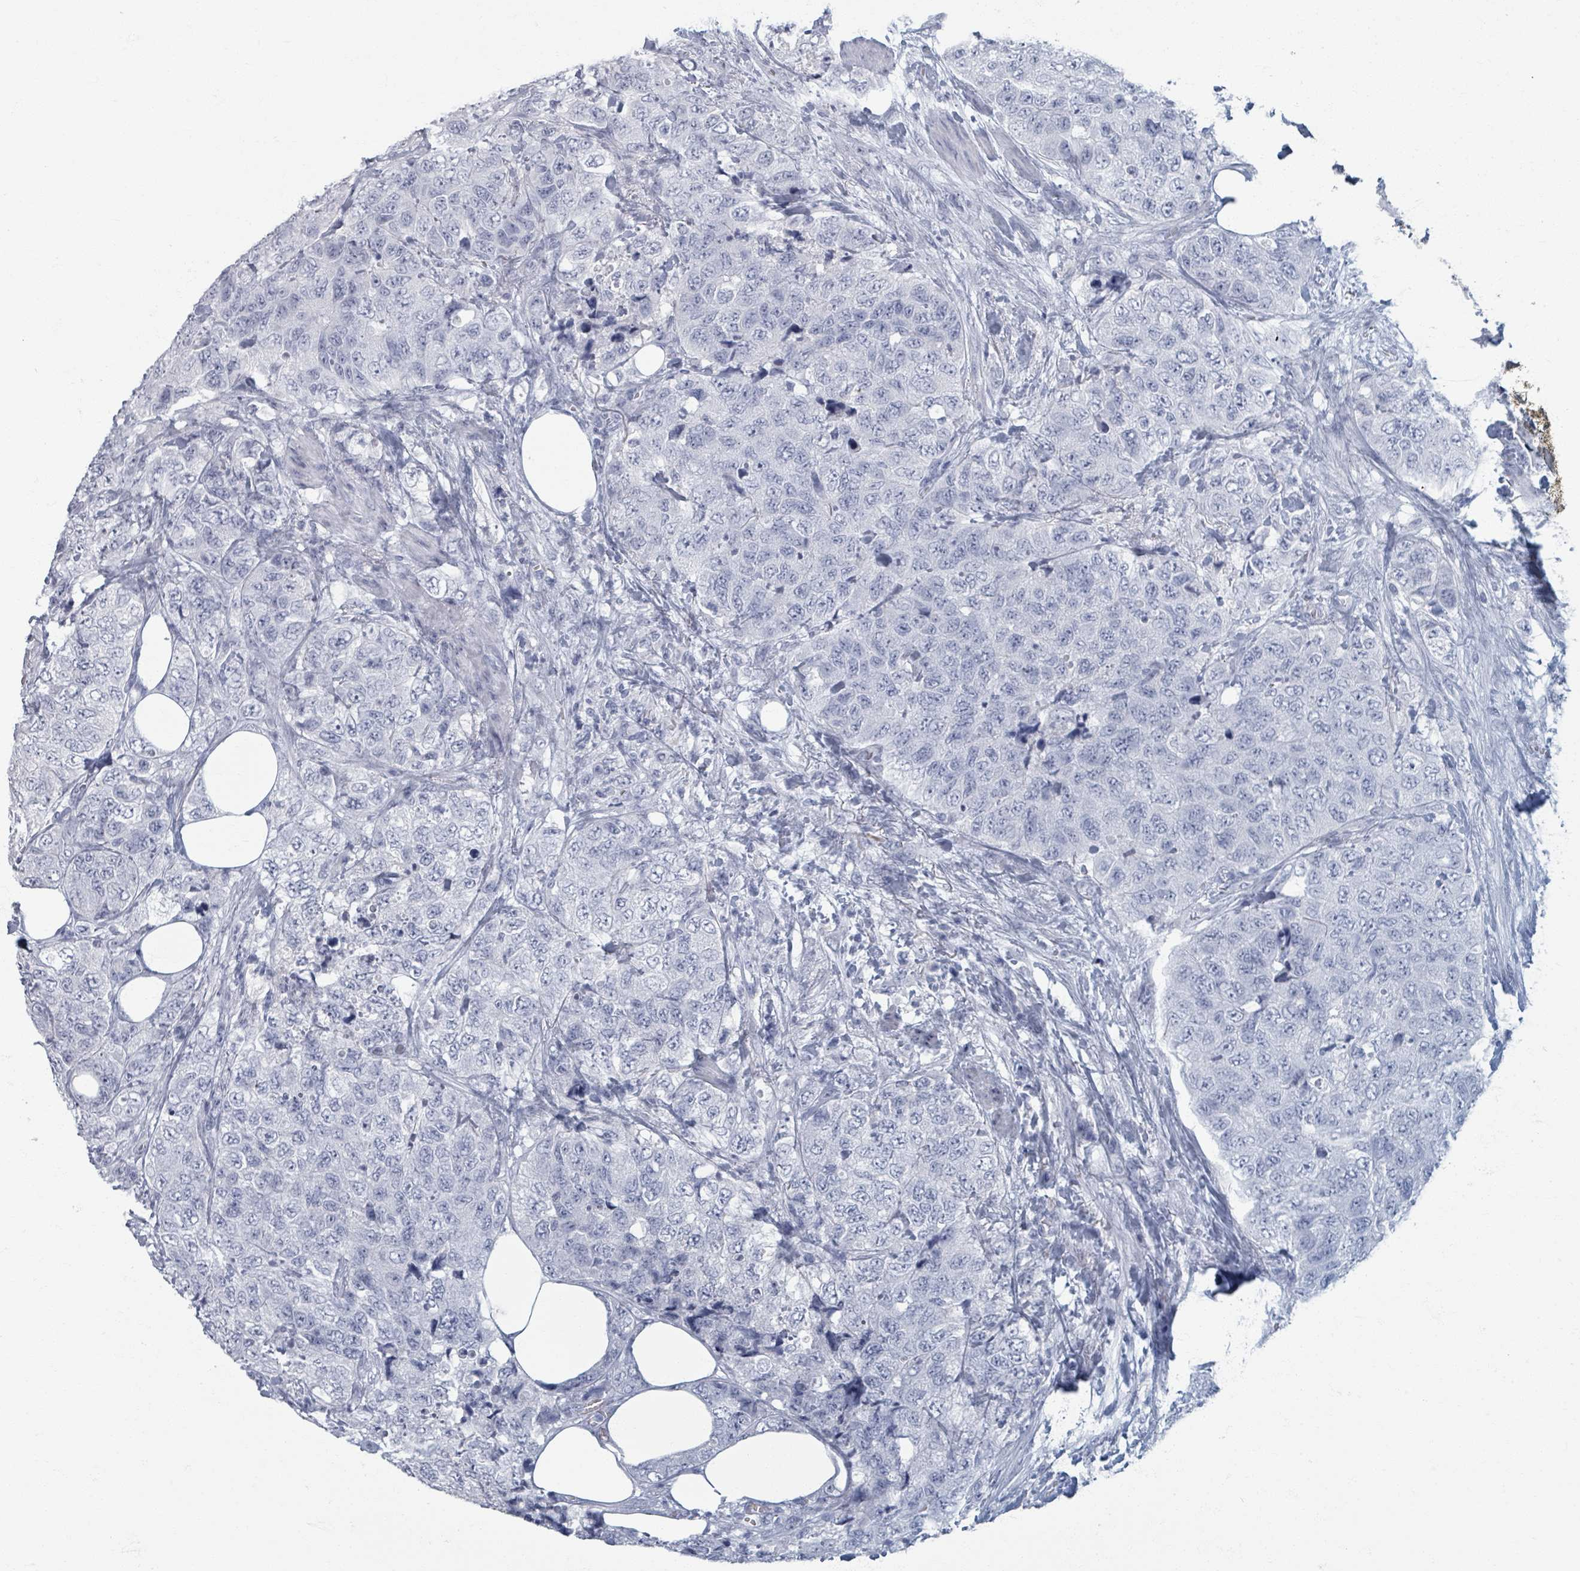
{"staining": {"intensity": "negative", "quantity": "none", "location": "none"}, "tissue": "urothelial cancer", "cell_type": "Tumor cells", "image_type": "cancer", "snomed": [{"axis": "morphology", "description": "Urothelial carcinoma, High grade"}, {"axis": "topography", "description": "Urinary bladder"}], "caption": "Protein analysis of urothelial cancer demonstrates no significant positivity in tumor cells.", "gene": "TAS2R1", "patient": {"sex": "female", "age": 78}}